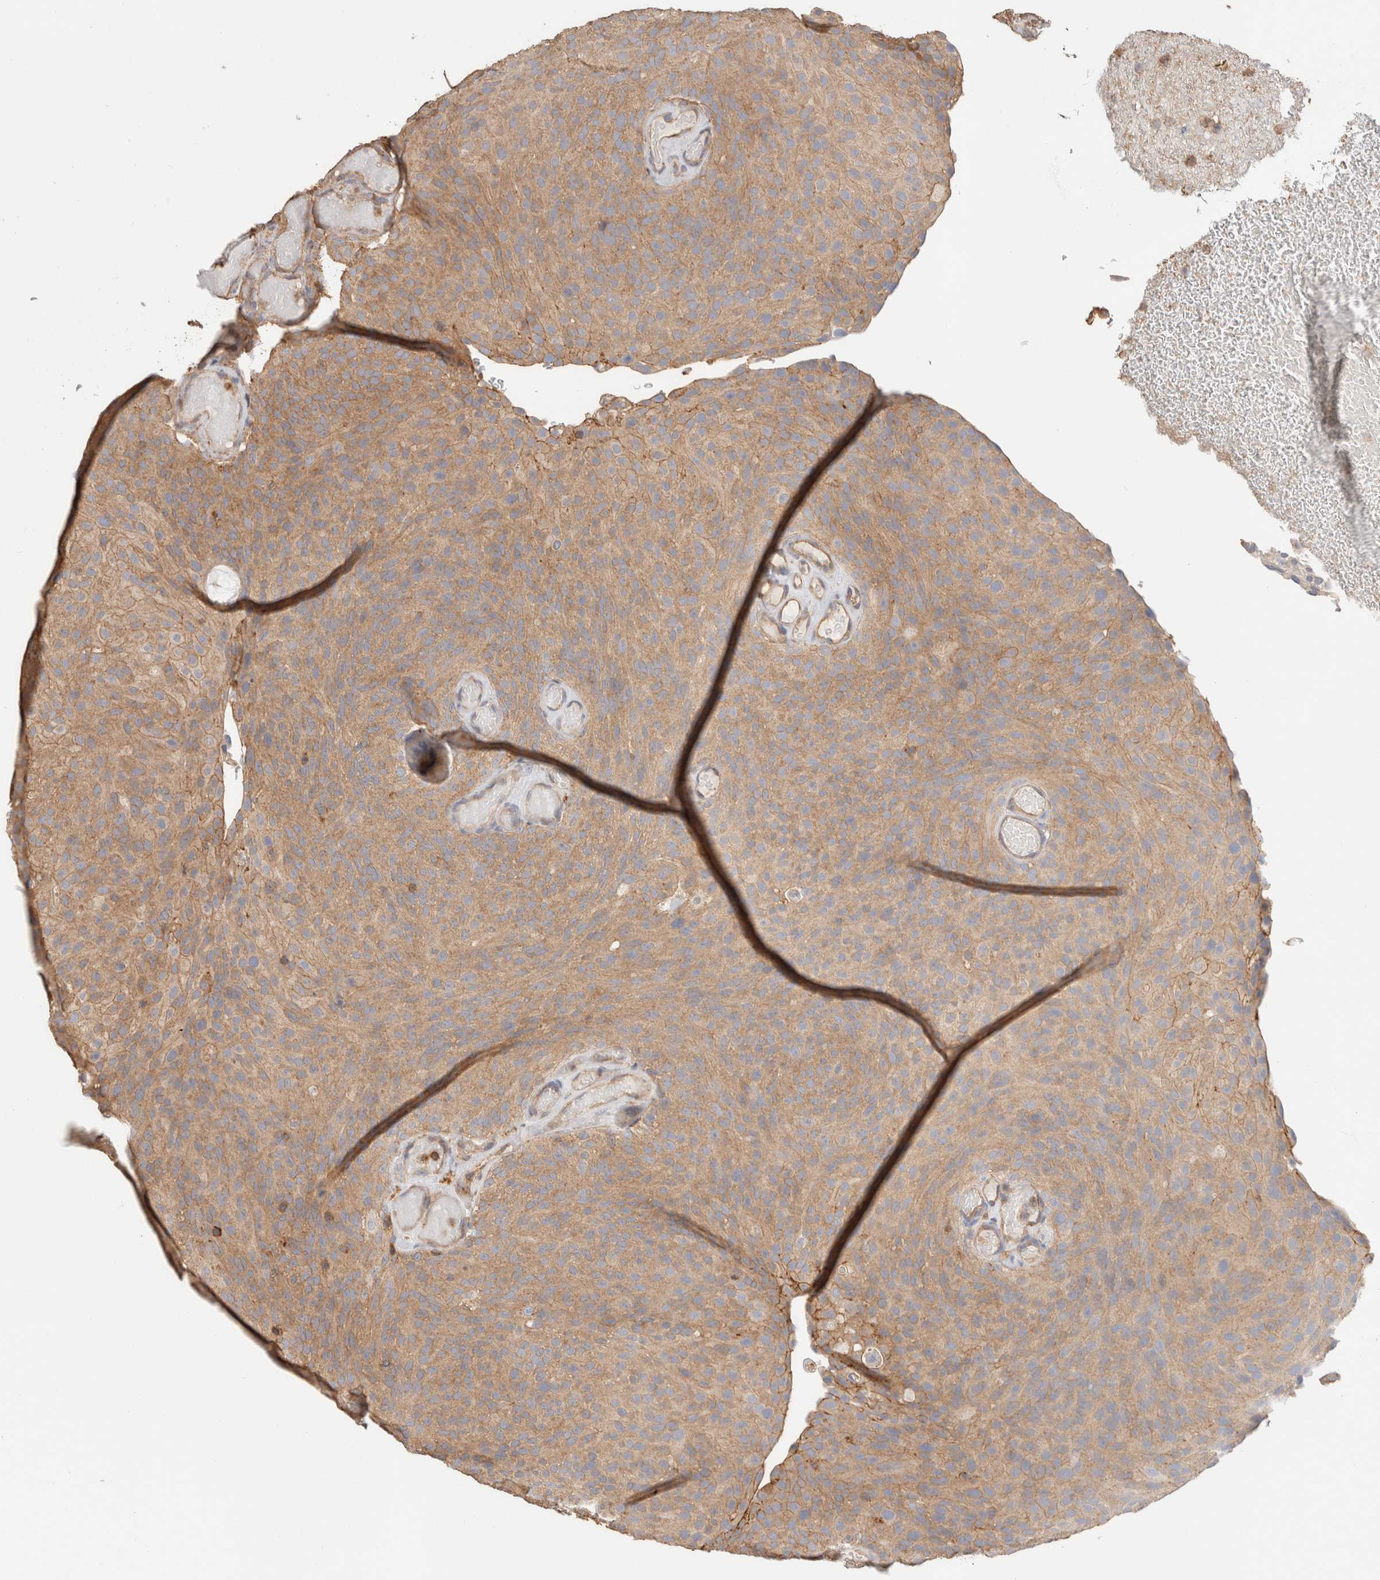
{"staining": {"intensity": "moderate", "quantity": ">75%", "location": "cytoplasmic/membranous"}, "tissue": "urothelial cancer", "cell_type": "Tumor cells", "image_type": "cancer", "snomed": [{"axis": "morphology", "description": "Urothelial carcinoma, Low grade"}, {"axis": "topography", "description": "Urinary bladder"}], "caption": "Immunohistochemical staining of urothelial carcinoma (low-grade) displays medium levels of moderate cytoplasmic/membranous staining in about >75% of tumor cells. The staining is performed using DAB (3,3'-diaminobenzidine) brown chromogen to label protein expression. The nuclei are counter-stained blue using hematoxylin.", "gene": "CFAP418", "patient": {"sex": "male", "age": 78}}